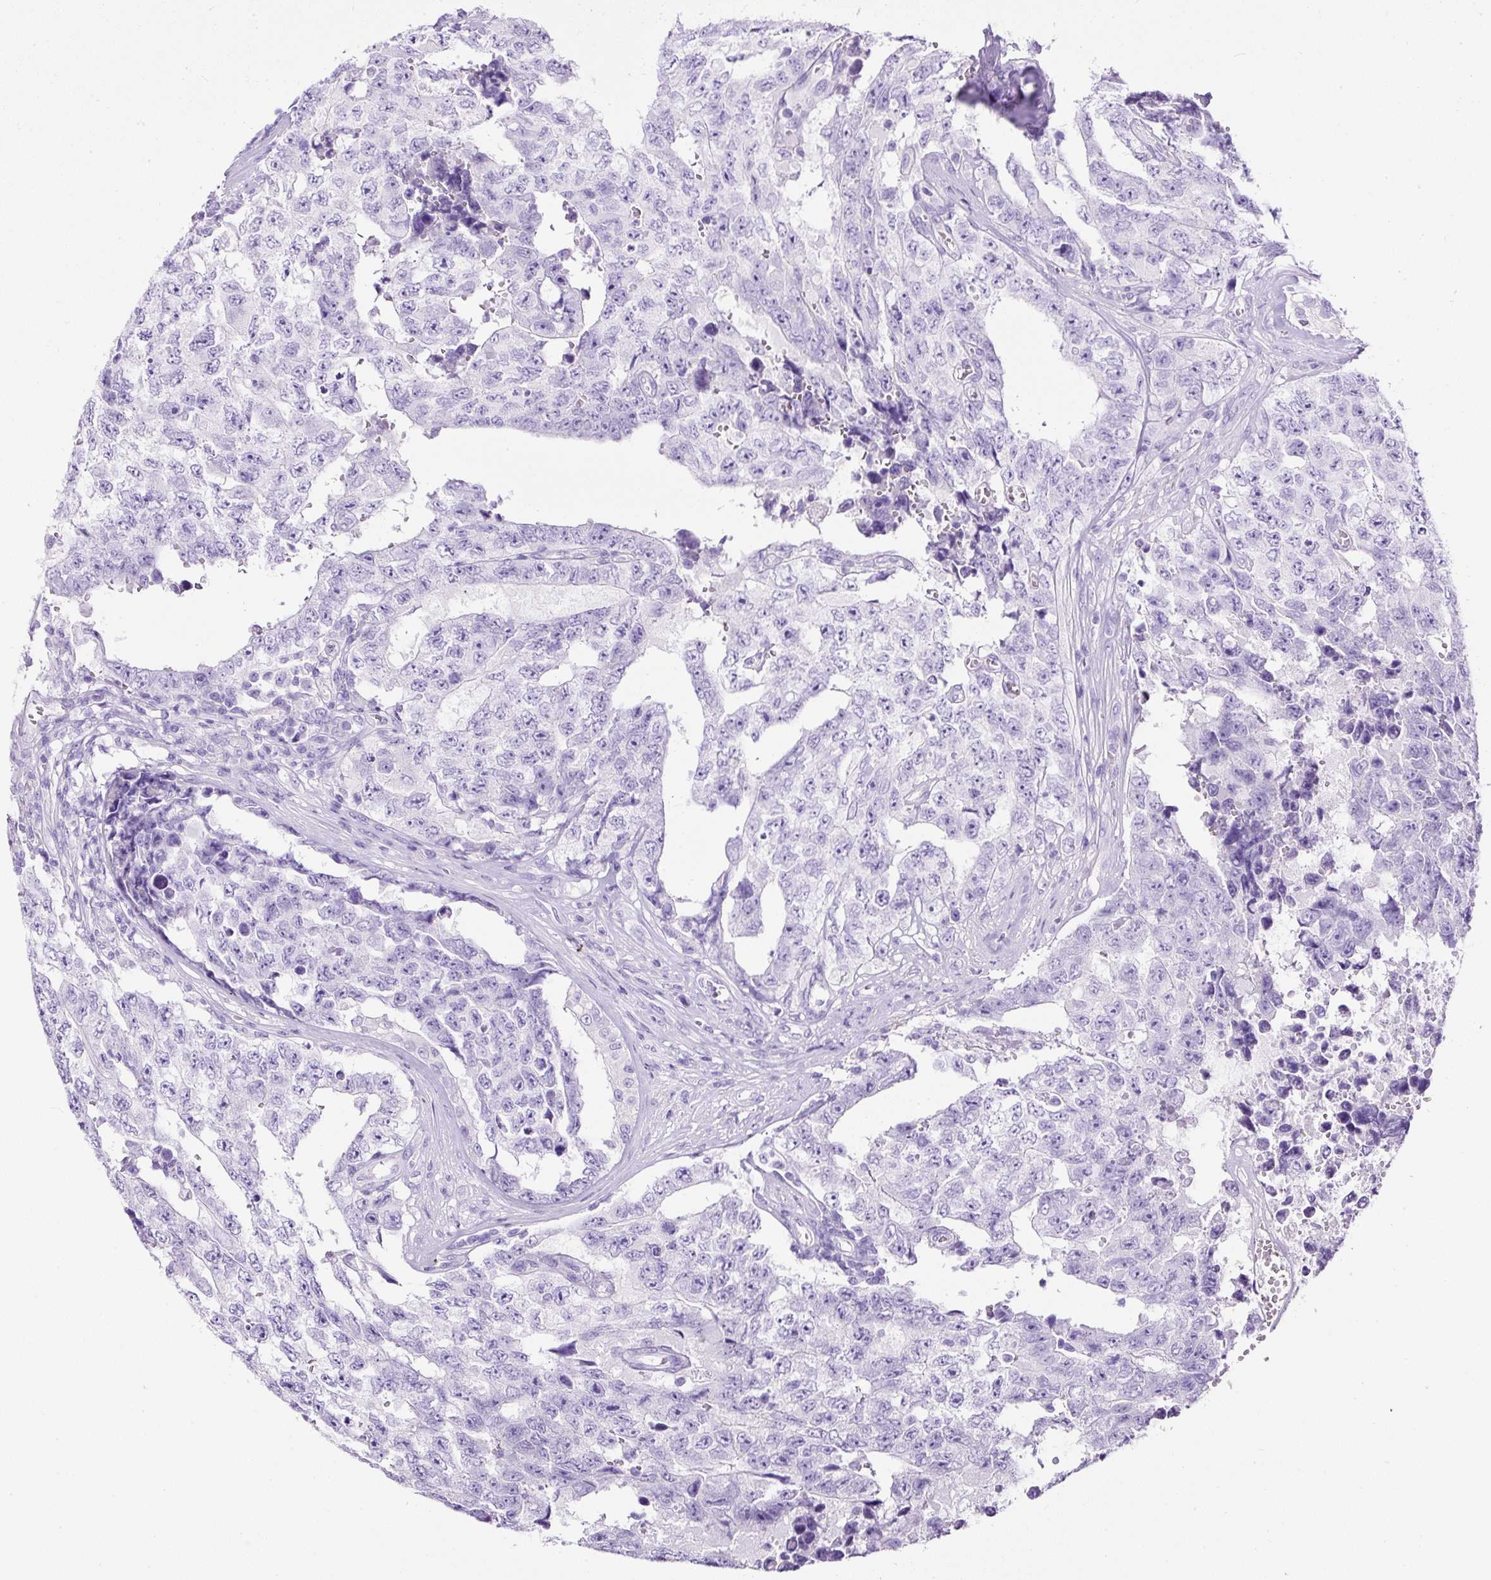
{"staining": {"intensity": "negative", "quantity": "none", "location": "none"}, "tissue": "testis cancer", "cell_type": "Tumor cells", "image_type": "cancer", "snomed": [{"axis": "morphology", "description": "Normal tissue, NOS"}, {"axis": "morphology", "description": "Carcinoma, Embryonal, NOS"}, {"axis": "topography", "description": "Testis"}, {"axis": "topography", "description": "Epididymis"}], "caption": "This is a image of immunohistochemistry (IHC) staining of testis cancer (embryonal carcinoma), which shows no positivity in tumor cells. (DAB immunohistochemistry, high magnification).", "gene": "STOX2", "patient": {"sex": "male", "age": 25}}